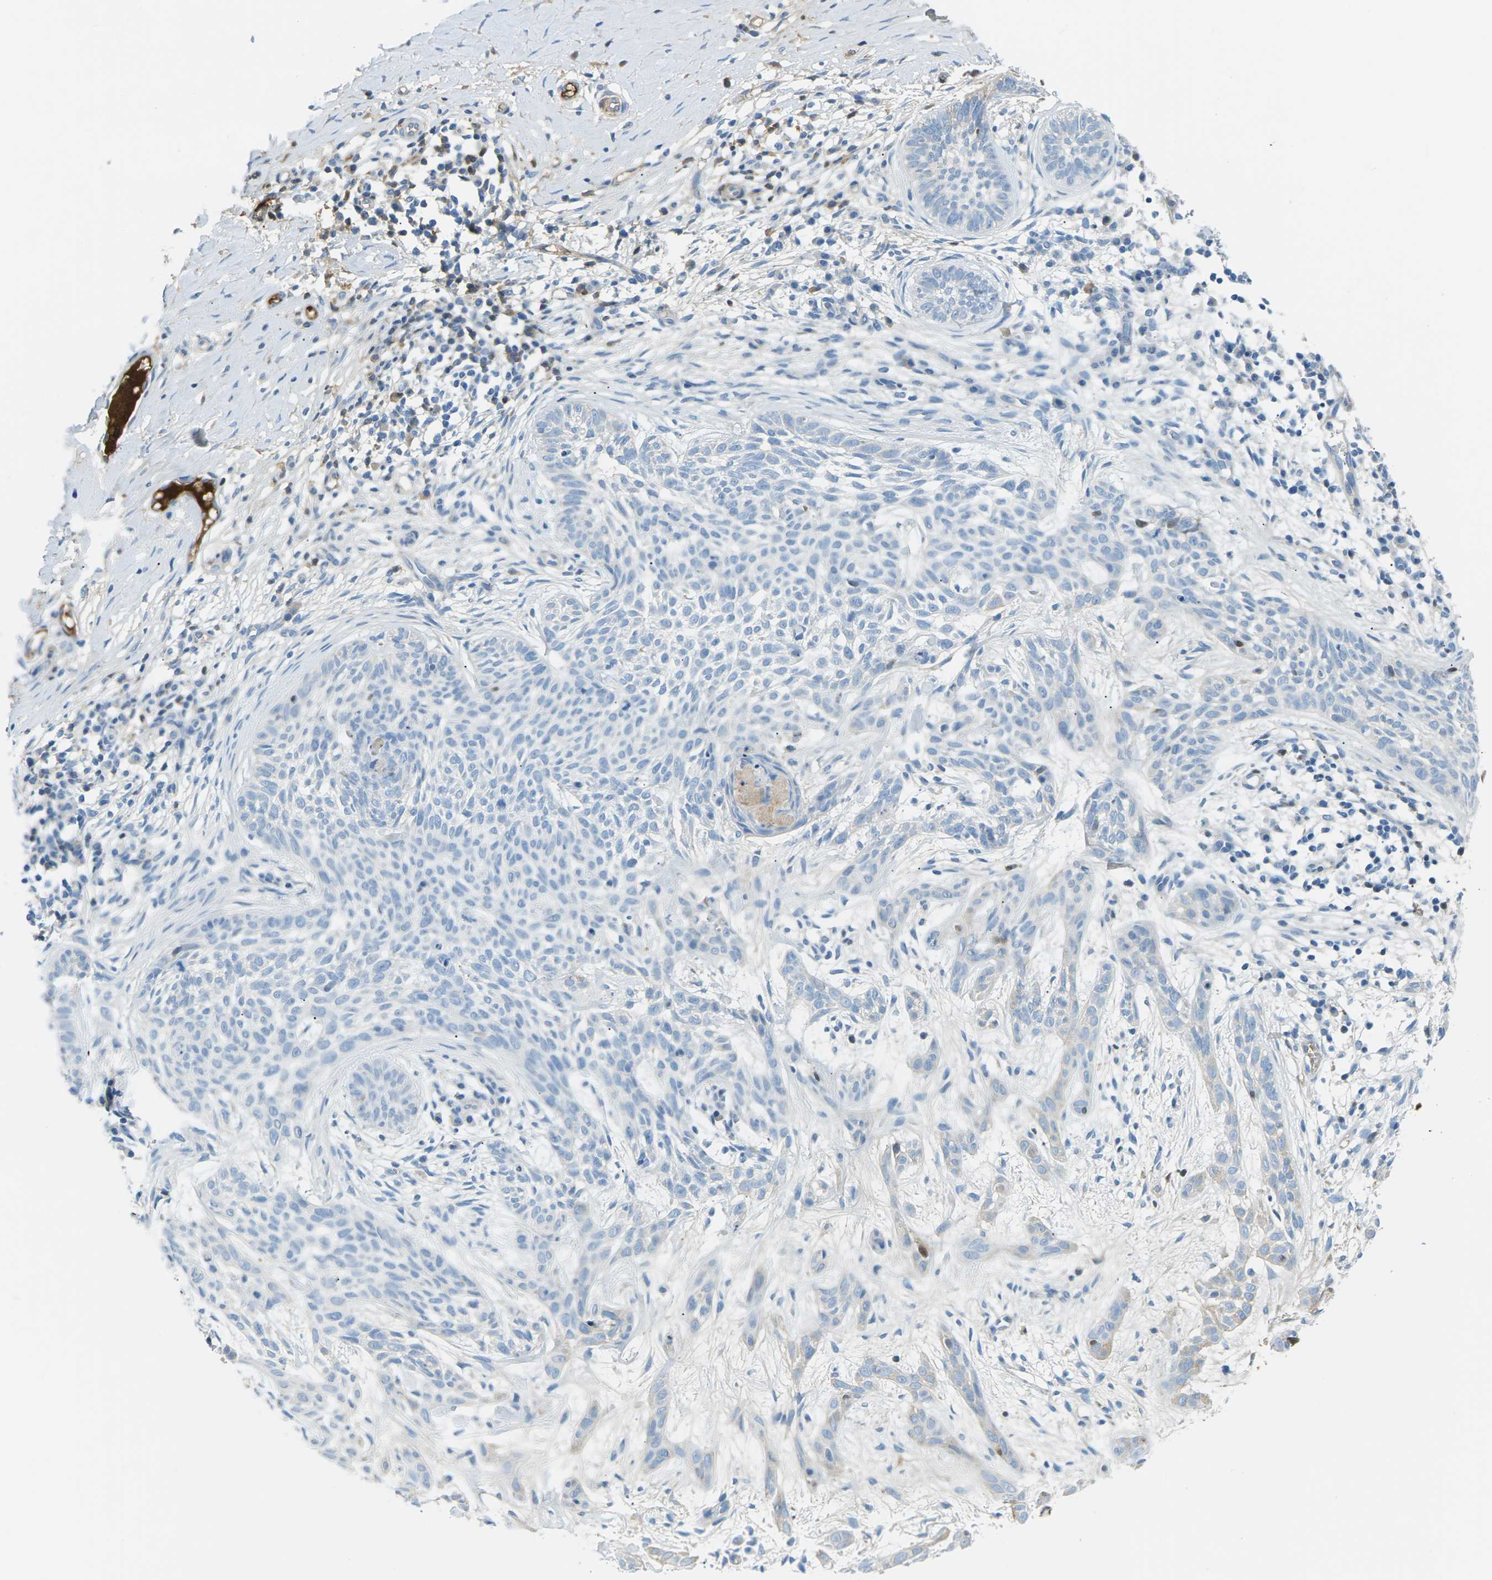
{"staining": {"intensity": "negative", "quantity": "none", "location": "none"}, "tissue": "skin cancer", "cell_type": "Tumor cells", "image_type": "cancer", "snomed": [{"axis": "morphology", "description": "Basal cell carcinoma"}, {"axis": "topography", "description": "Skin"}], "caption": "A high-resolution image shows immunohistochemistry (IHC) staining of basal cell carcinoma (skin), which exhibits no significant staining in tumor cells.", "gene": "CFI", "patient": {"sex": "female", "age": 59}}